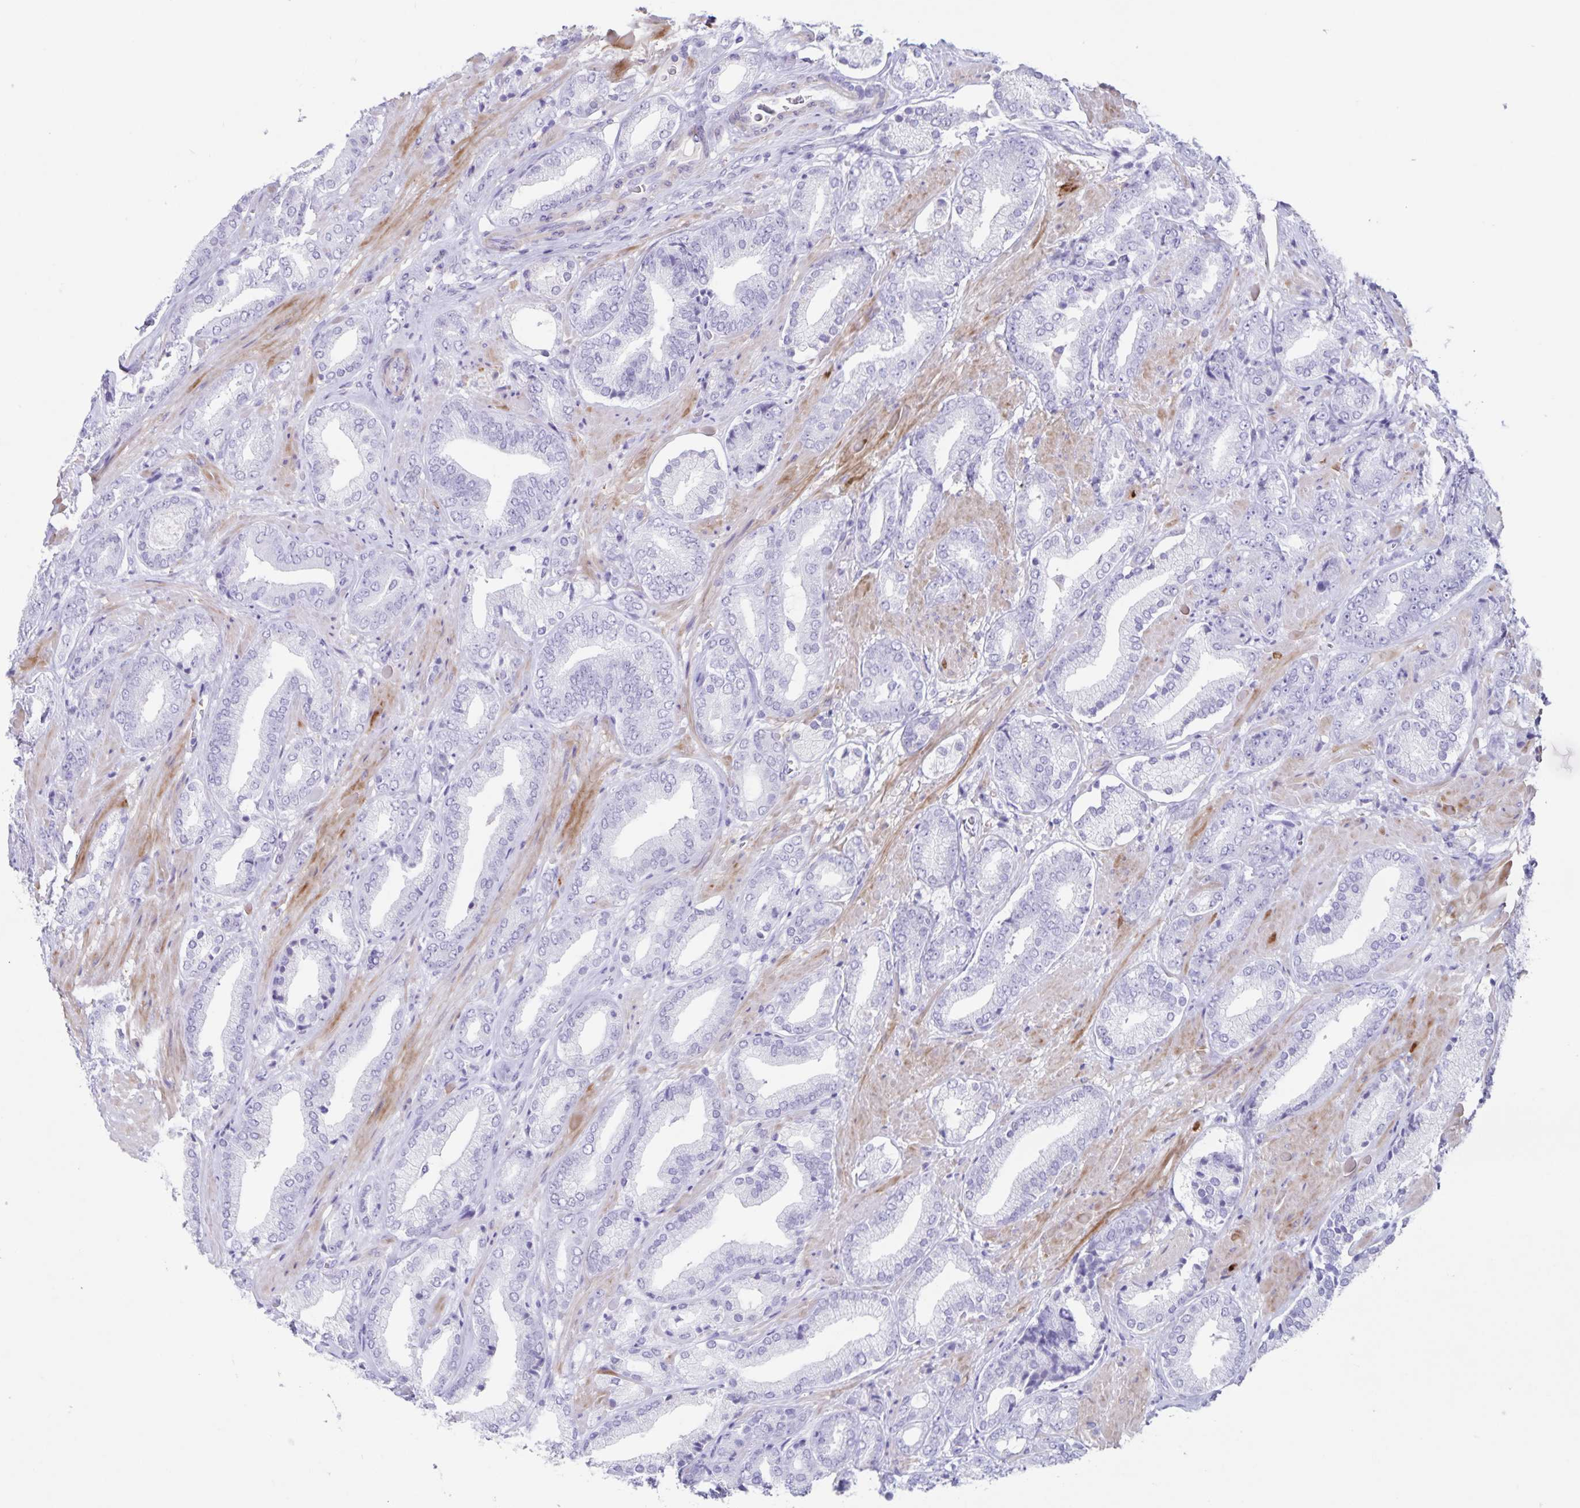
{"staining": {"intensity": "negative", "quantity": "none", "location": "none"}, "tissue": "prostate cancer", "cell_type": "Tumor cells", "image_type": "cancer", "snomed": [{"axis": "morphology", "description": "Adenocarcinoma, High grade"}, {"axis": "topography", "description": "Prostate"}], "caption": "This is an immunohistochemistry histopathology image of human prostate high-grade adenocarcinoma. There is no expression in tumor cells.", "gene": "C11orf42", "patient": {"sex": "male", "age": 56}}